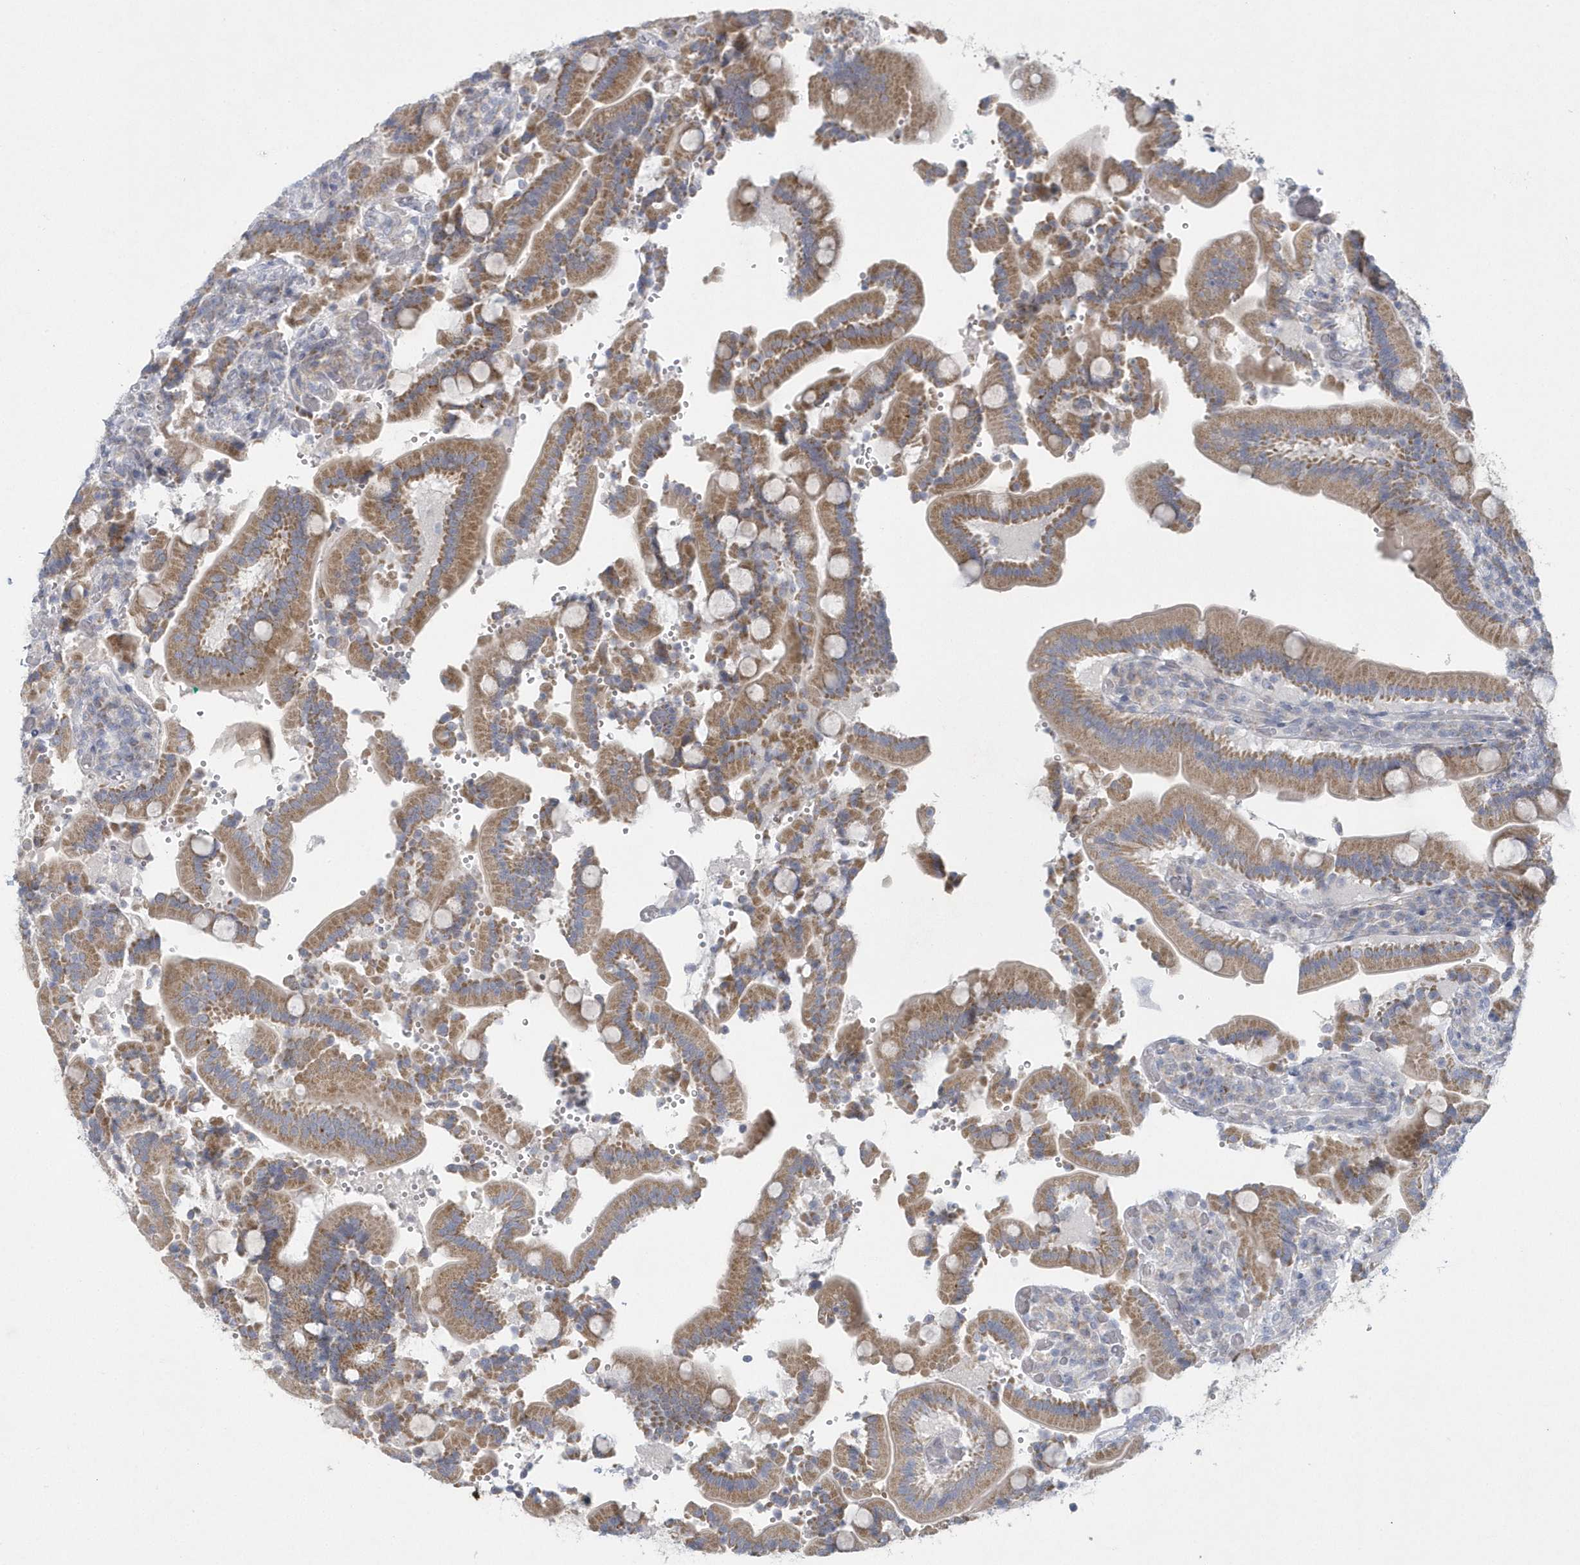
{"staining": {"intensity": "moderate", "quantity": ">75%", "location": "cytoplasmic/membranous"}, "tissue": "duodenum", "cell_type": "Glandular cells", "image_type": "normal", "snomed": [{"axis": "morphology", "description": "Normal tissue, NOS"}, {"axis": "topography", "description": "Duodenum"}], "caption": "Protein expression analysis of benign duodenum shows moderate cytoplasmic/membranous expression in about >75% of glandular cells.", "gene": "NIPAL1", "patient": {"sex": "female", "age": 62}}